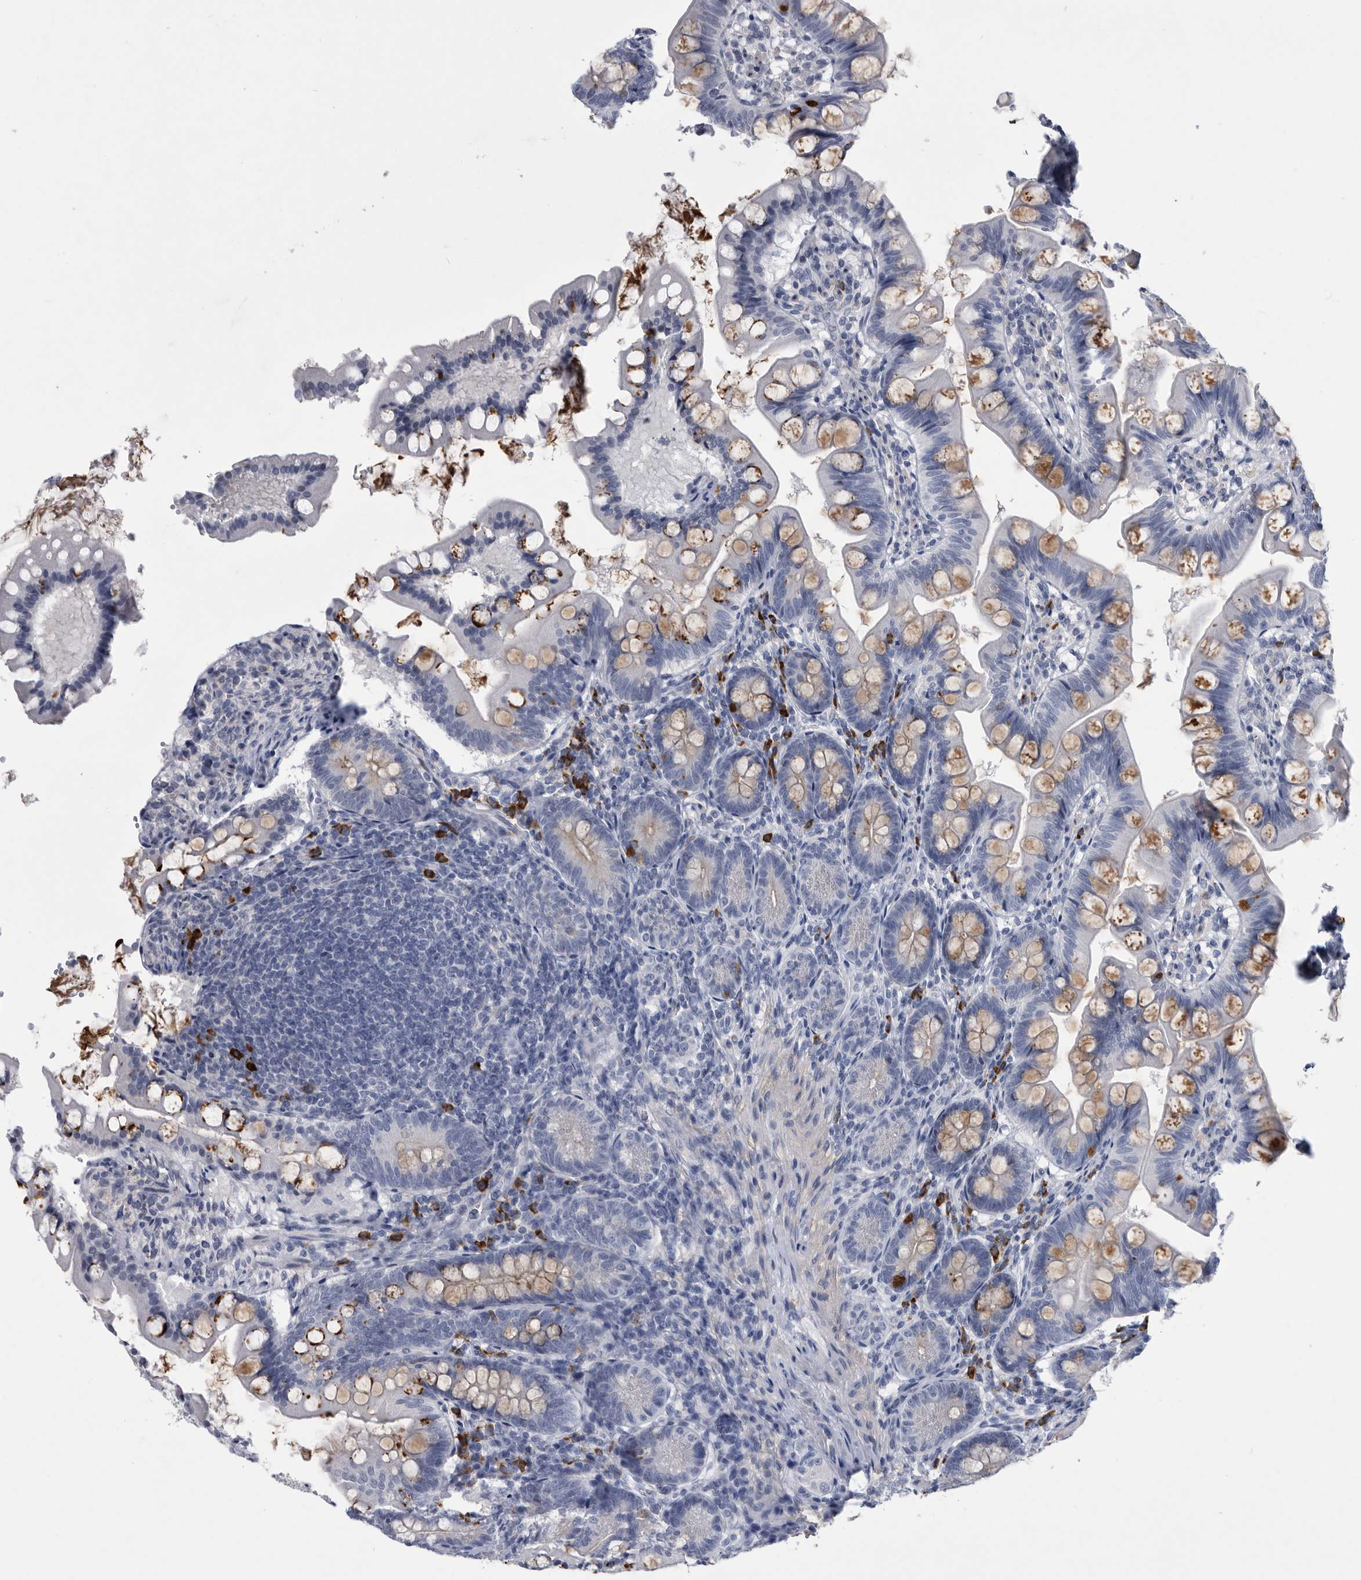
{"staining": {"intensity": "moderate", "quantity": "<25%", "location": "cytoplasmic/membranous"}, "tissue": "small intestine", "cell_type": "Glandular cells", "image_type": "normal", "snomed": [{"axis": "morphology", "description": "Normal tissue, NOS"}, {"axis": "topography", "description": "Small intestine"}], "caption": "Unremarkable small intestine reveals moderate cytoplasmic/membranous staining in about <25% of glandular cells, visualized by immunohistochemistry.", "gene": "BTBD6", "patient": {"sex": "male", "age": 7}}